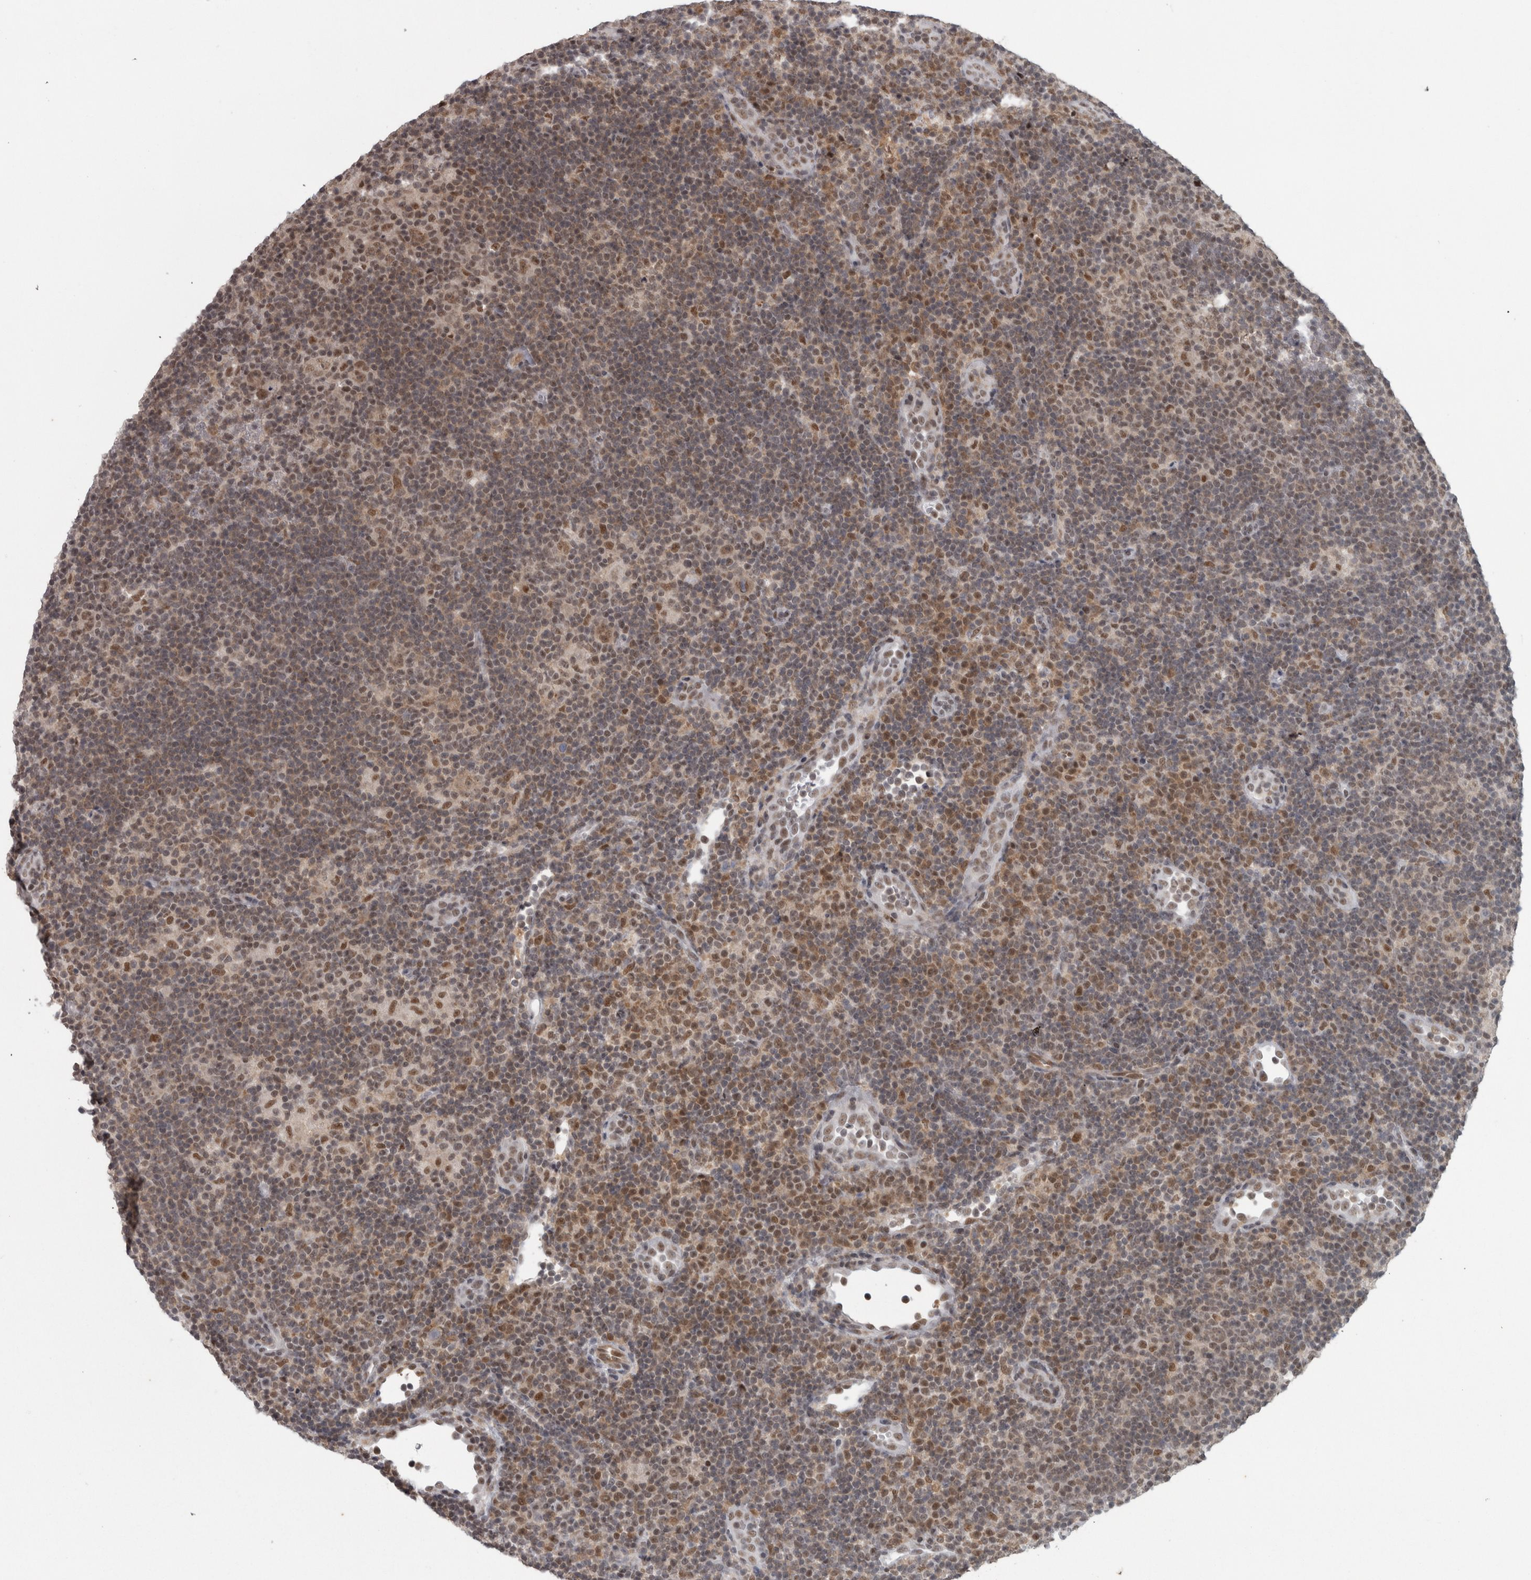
{"staining": {"intensity": "moderate", "quantity": ">75%", "location": "nuclear"}, "tissue": "lymphoma", "cell_type": "Tumor cells", "image_type": "cancer", "snomed": [{"axis": "morphology", "description": "Hodgkin's disease, NOS"}, {"axis": "topography", "description": "Lymph node"}], "caption": "DAB (3,3'-diaminobenzidine) immunohistochemical staining of human Hodgkin's disease shows moderate nuclear protein expression in about >75% of tumor cells.", "gene": "MICU3", "patient": {"sex": "female", "age": 57}}